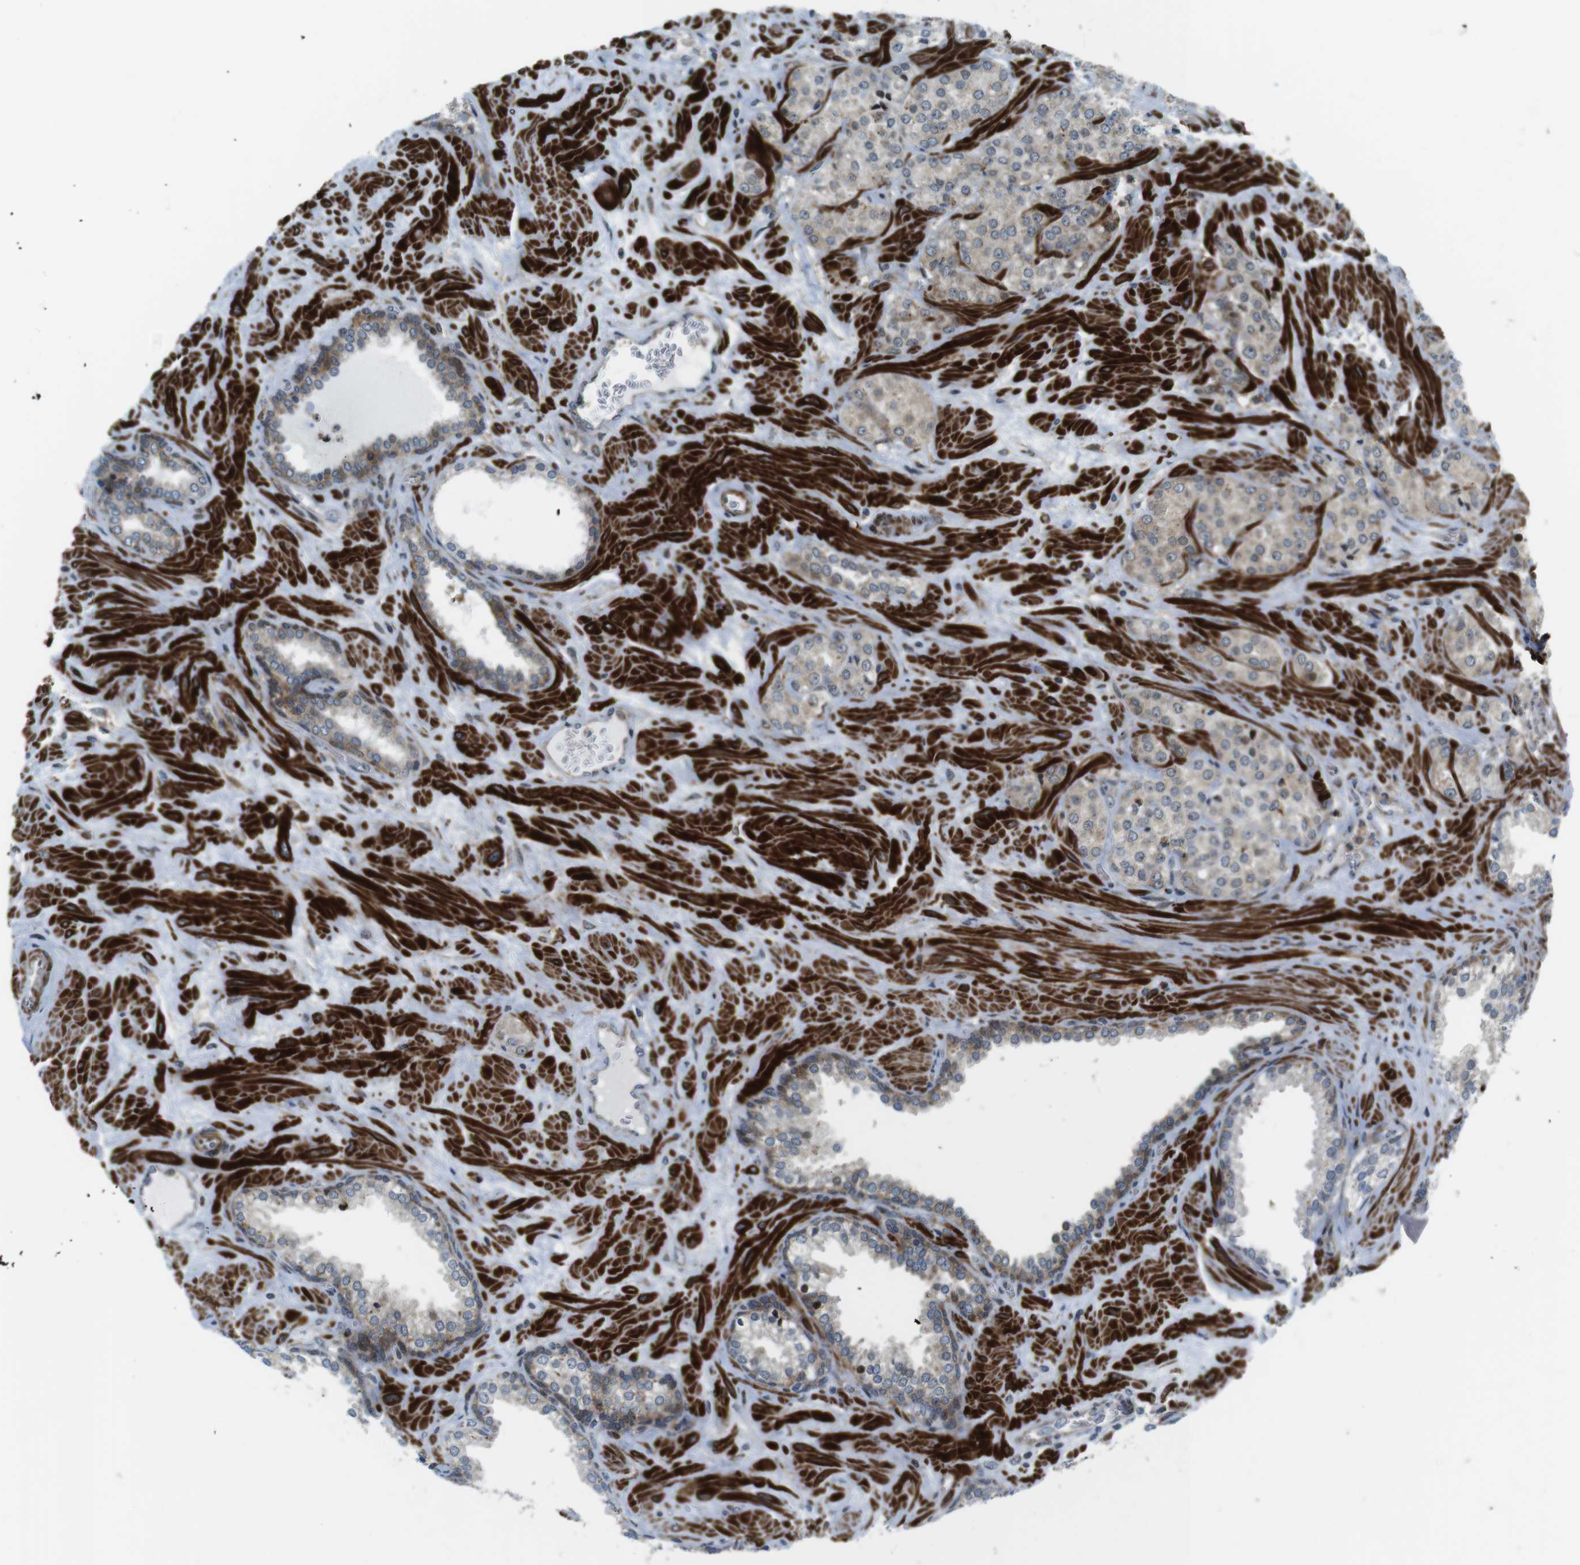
{"staining": {"intensity": "moderate", "quantity": ">75%", "location": "cytoplasmic/membranous"}, "tissue": "prostate cancer", "cell_type": "Tumor cells", "image_type": "cancer", "snomed": [{"axis": "morphology", "description": "Adenocarcinoma, High grade"}, {"axis": "topography", "description": "Prostate"}], "caption": "Protein expression analysis of human prostate cancer reveals moderate cytoplasmic/membranous expression in about >75% of tumor cells.", "gene": "CUL7", "patient": {"sex": "male", "age": 64}}